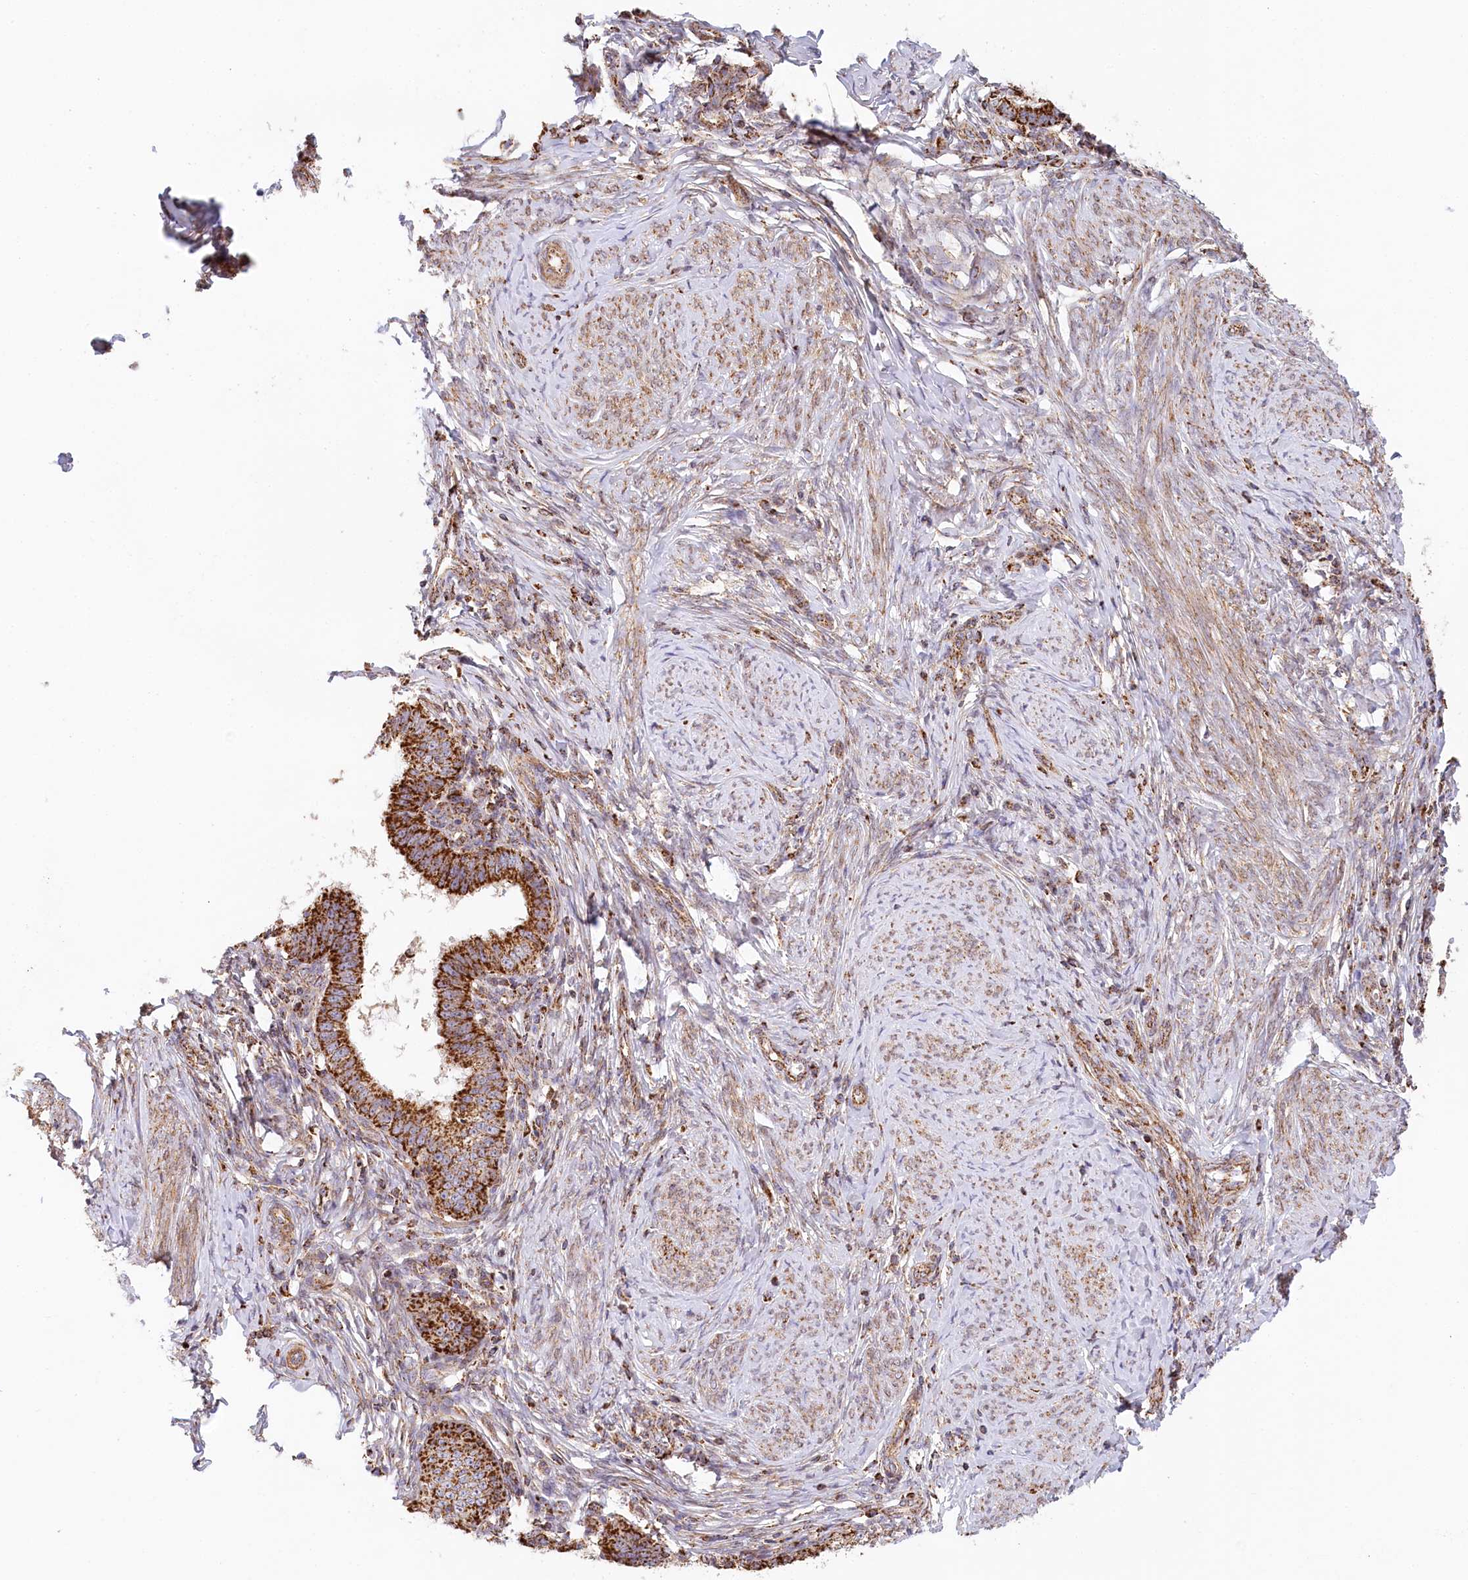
{"staining": {"intensity": "strong", "quantity": ">75%", "location": "cytoplasmic/membranous"}, "tissue": "cervical cancer", "cell_type": "Tumor cells", "image_type": "cancer", "snomed": [{"axis": "morphology", "description": "Adenocarcinoma, NOS"}, {"axis": "topography", "description": "Cervix"}], "caption": "There is high levels of strong cytoplasmic/membranous staining in tumor cells of adenocarcinoma (cervical), as demonstrated by immunohistochemical staining (brown color).", "gene": "UMPS", "patient": {"sex": "female", "age": 36}}